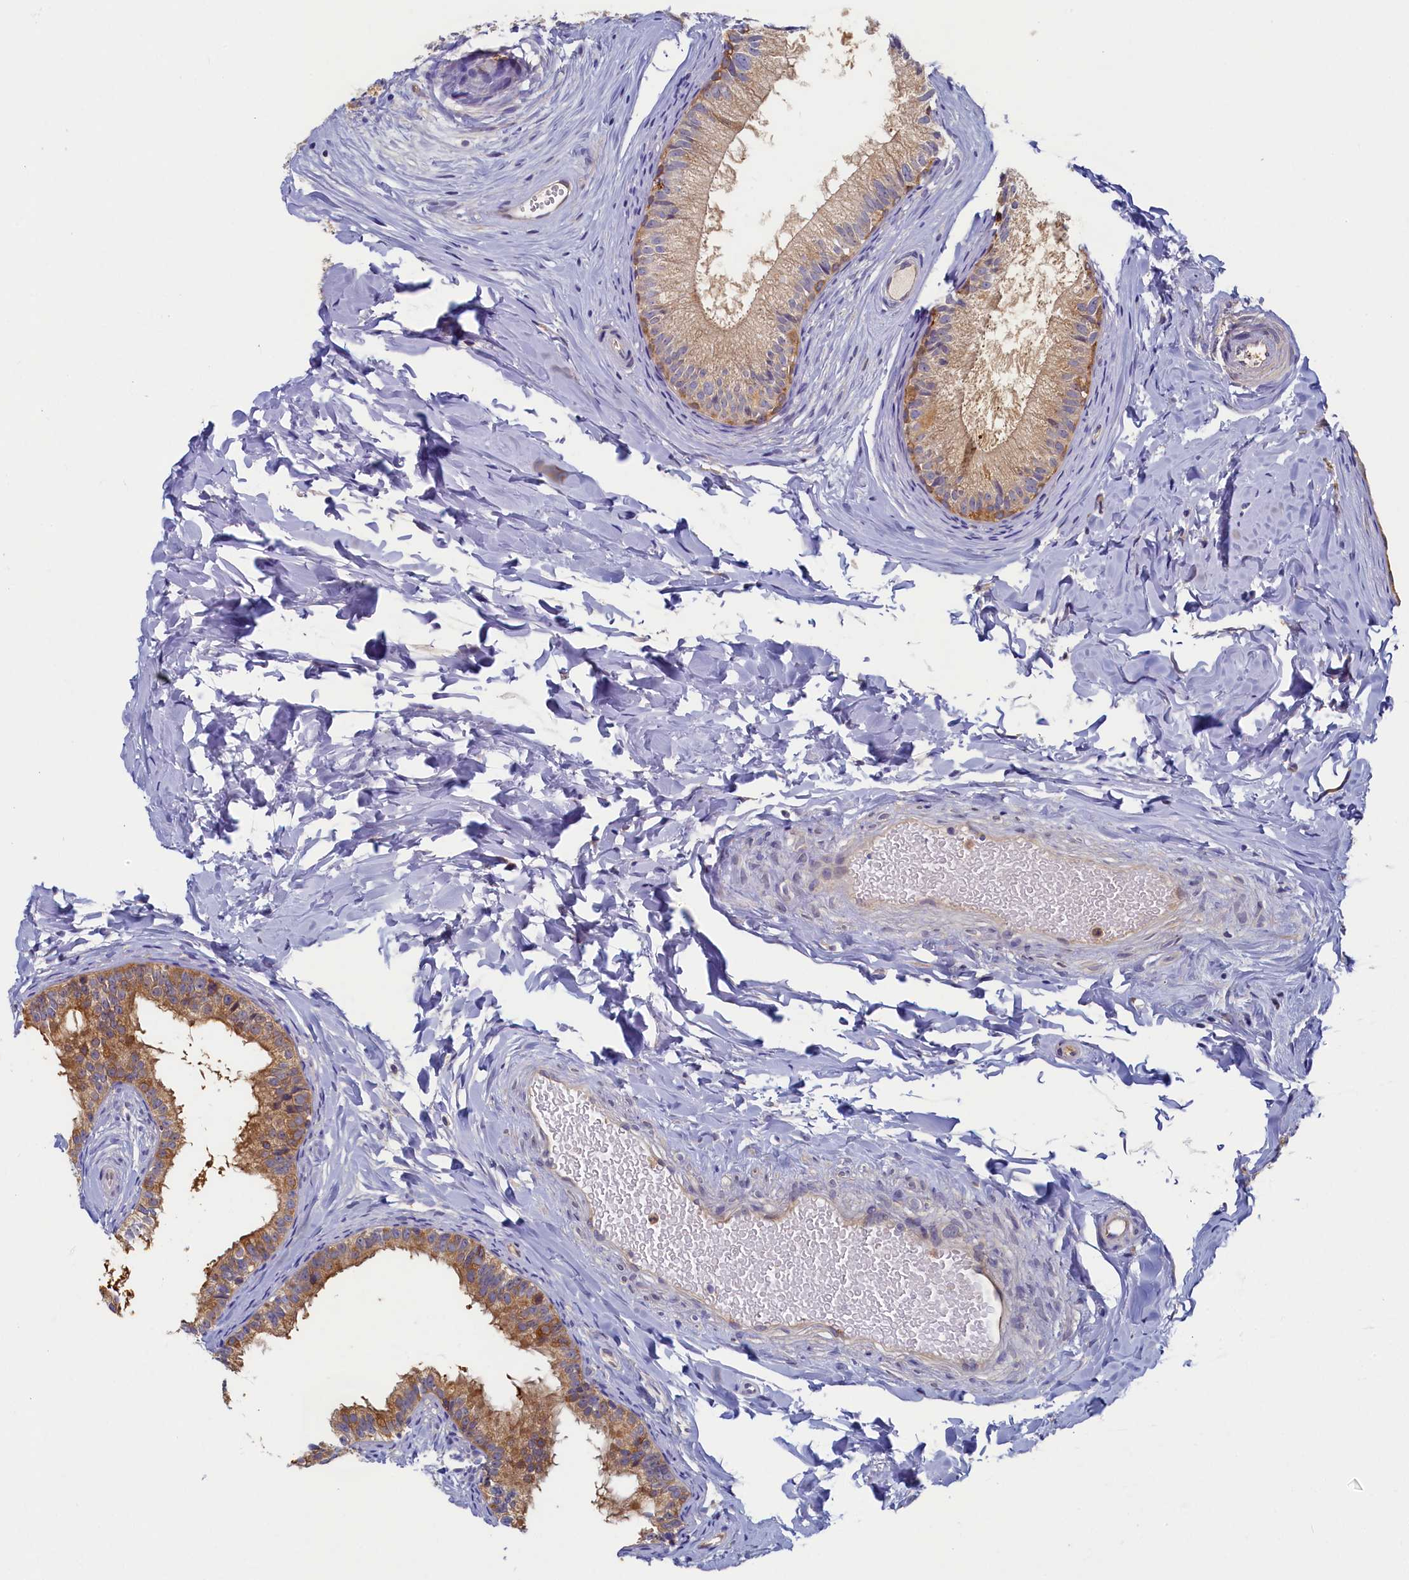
{"staining": {"intensity": "moderate", "quantity": ">75%", "location": "cytoplasmic/membranous"}, "tissue": "epididymis", "cell_type": "Glandular cells", "image_type": "normal", "snomed": [{"axis": "morphology", "description": "Normal tissue, NOS"}, {"axis": "topography", "description": "Epididymis"}], "caption": "A histopathology image showing moderate cytoplasmic/membranous expression in approximately >75% of glandular cells in normal epididymis, as visualized by brown immunohistochemical staining.", "gene": "TIMM8B", "patient": {"sex": "male", "age": 34}}